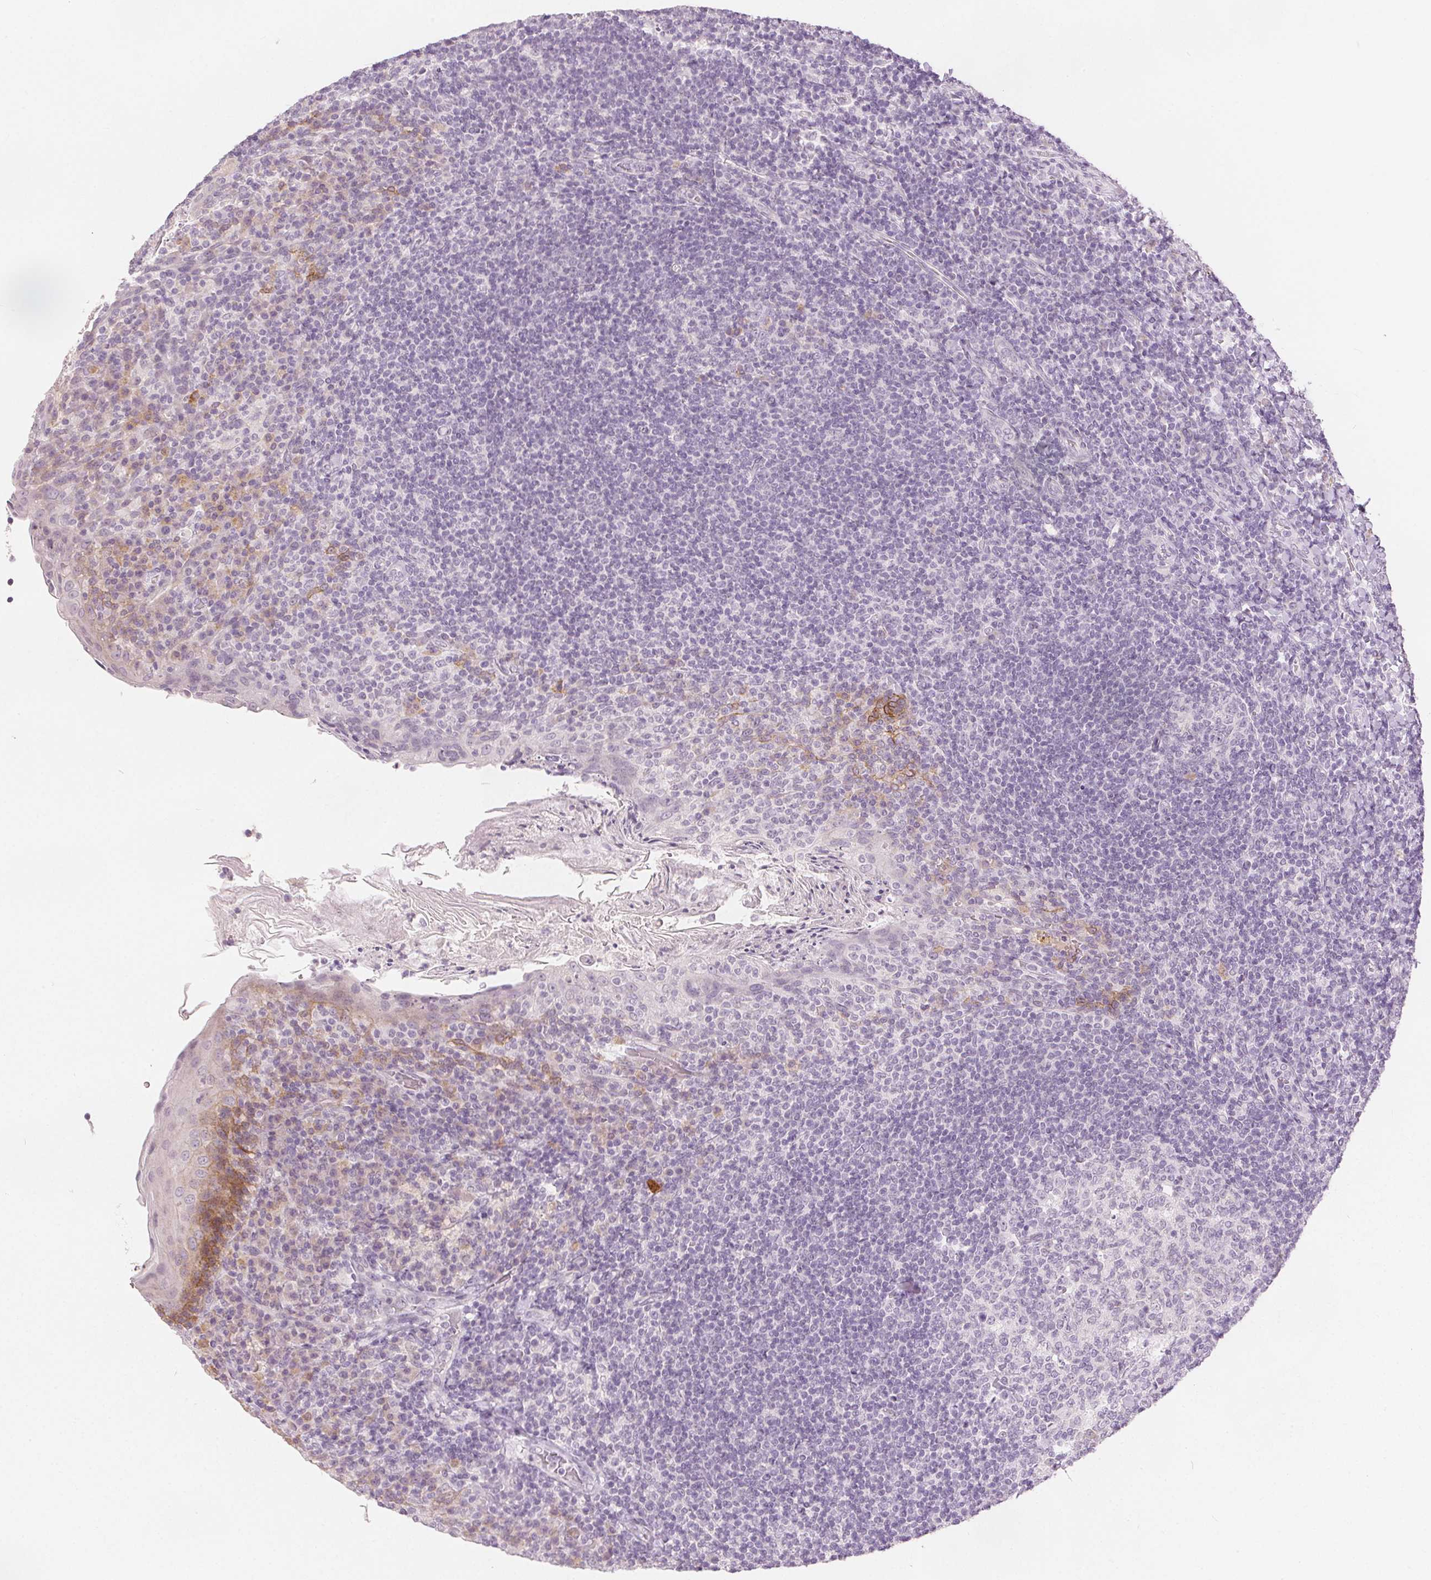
{"staining": {"intensity": "negative", "quantity": "none", "location": "none"}, "tissue": "tonsil", "cell_type": "Germinal center cells", "image_type": "normal", "snomed": [{"axis": "morphology", "description": "Normal tissue, NOS"}, {"axis": "topography", "description": "Tonsil"}], "caption": "This image is of unremarkable tonsil stained with immunohistochemistry to label a protein in brown with the nuclei are counter-stained blue. There is no expression in germinal center cells. (DAB (3,3'-diaminobenzidine) immunohistochemistry with hematoxylin counter stain).", "gene": "CA12", "patient": {"sex": "female", "age": 10}}